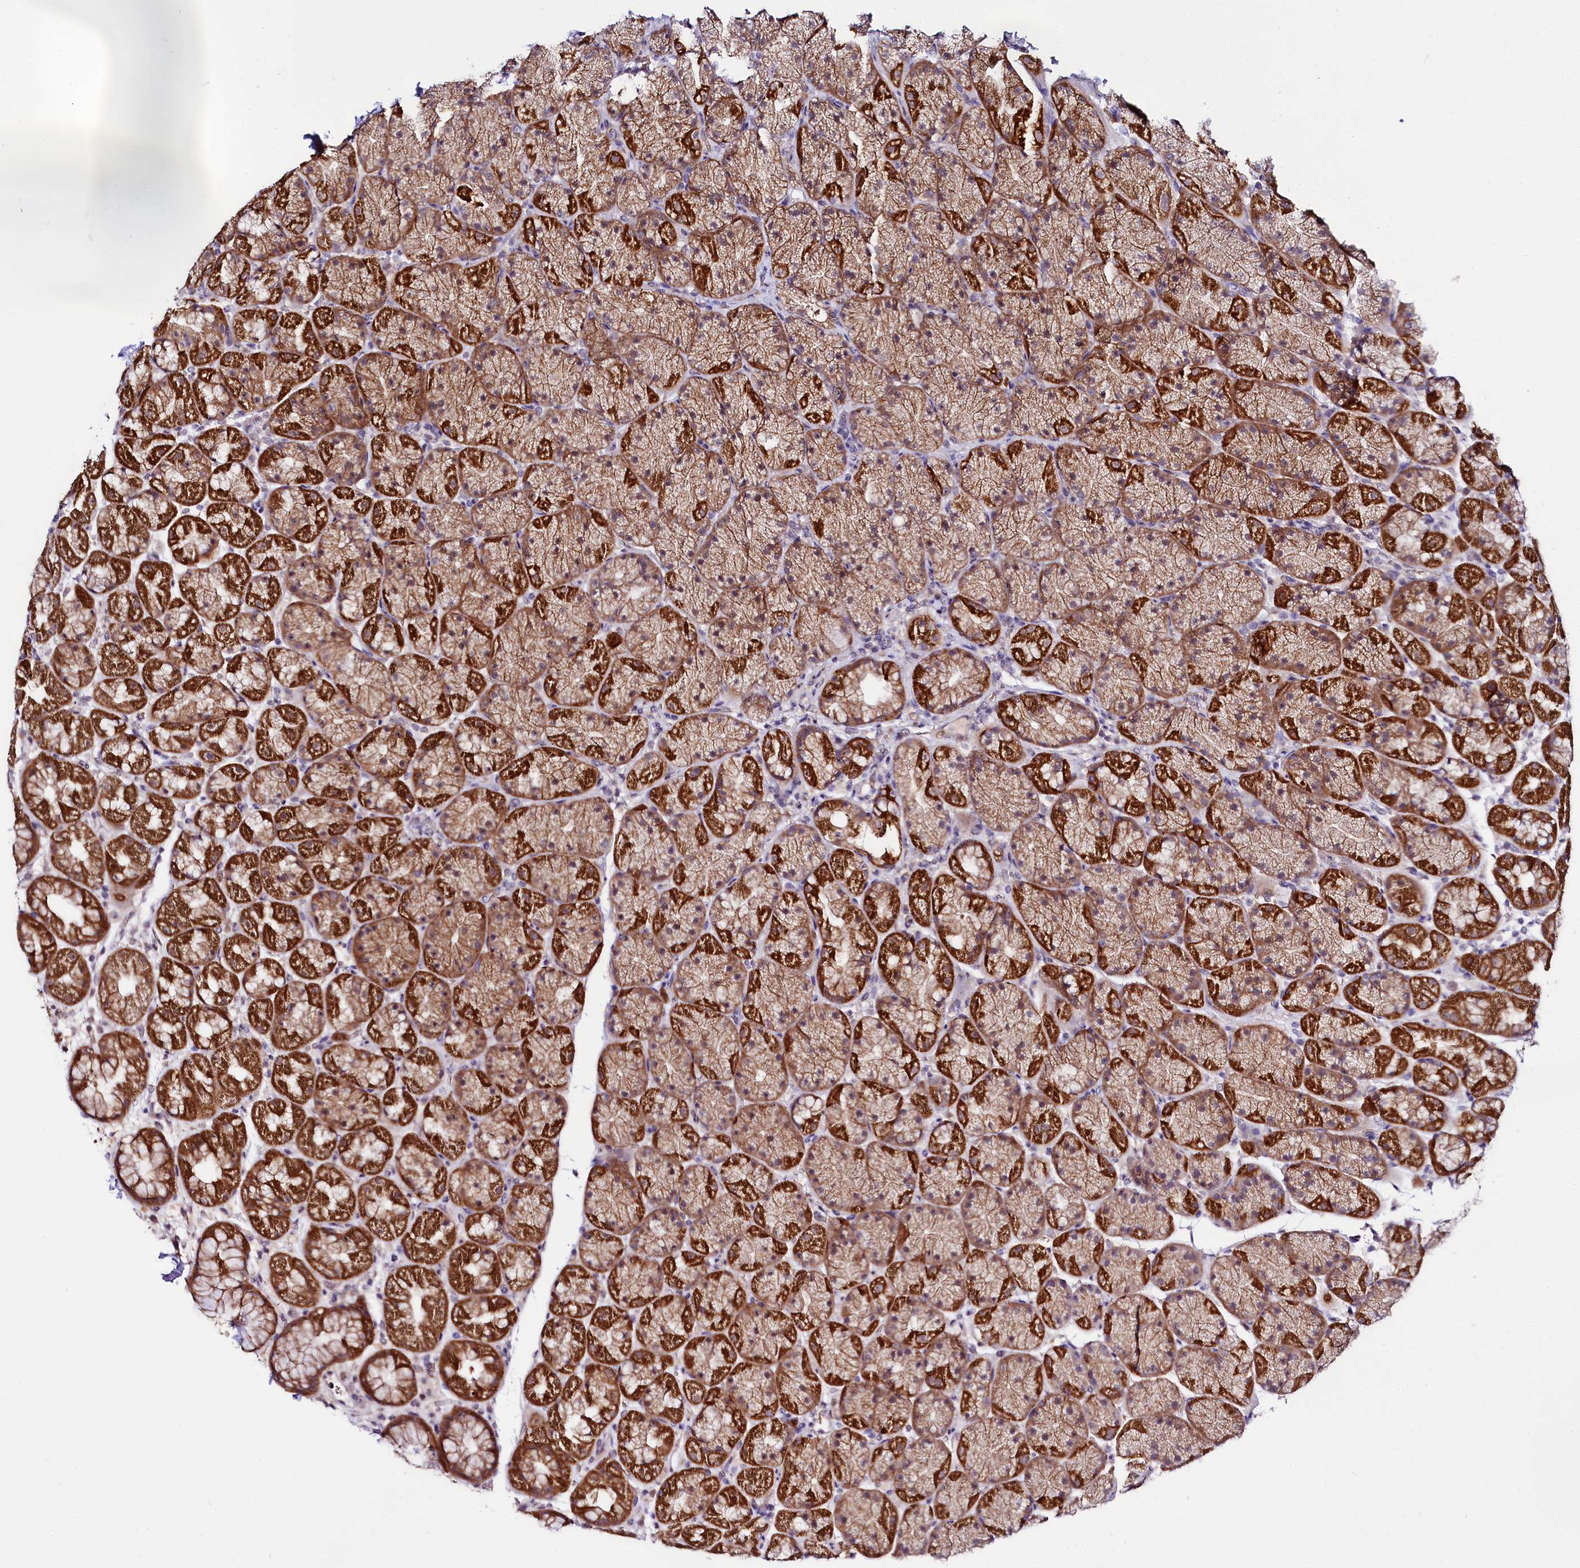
{"staining": {"intensity": "strong", "quantity": "25%-75%", "location": "cytoplasmic/membranous"}, "tissue": "stomach", "cell_type": "Glandular cells", "image_type": "normal", "snomed": [{"axis": "morphology", "description": "Normal tissue, NOS"}, {"axis": "topography", "description": "Stomach, upper"}, {"axis": "topography", "description": "Stomach, lower"}], "caption": "Benign stomach displays strong cytoplasmic/membranous positivity in approximately 25%-75% of glandular cells.", "gene": "CEP295", "patient": {"sex": "male", "age": 67}}